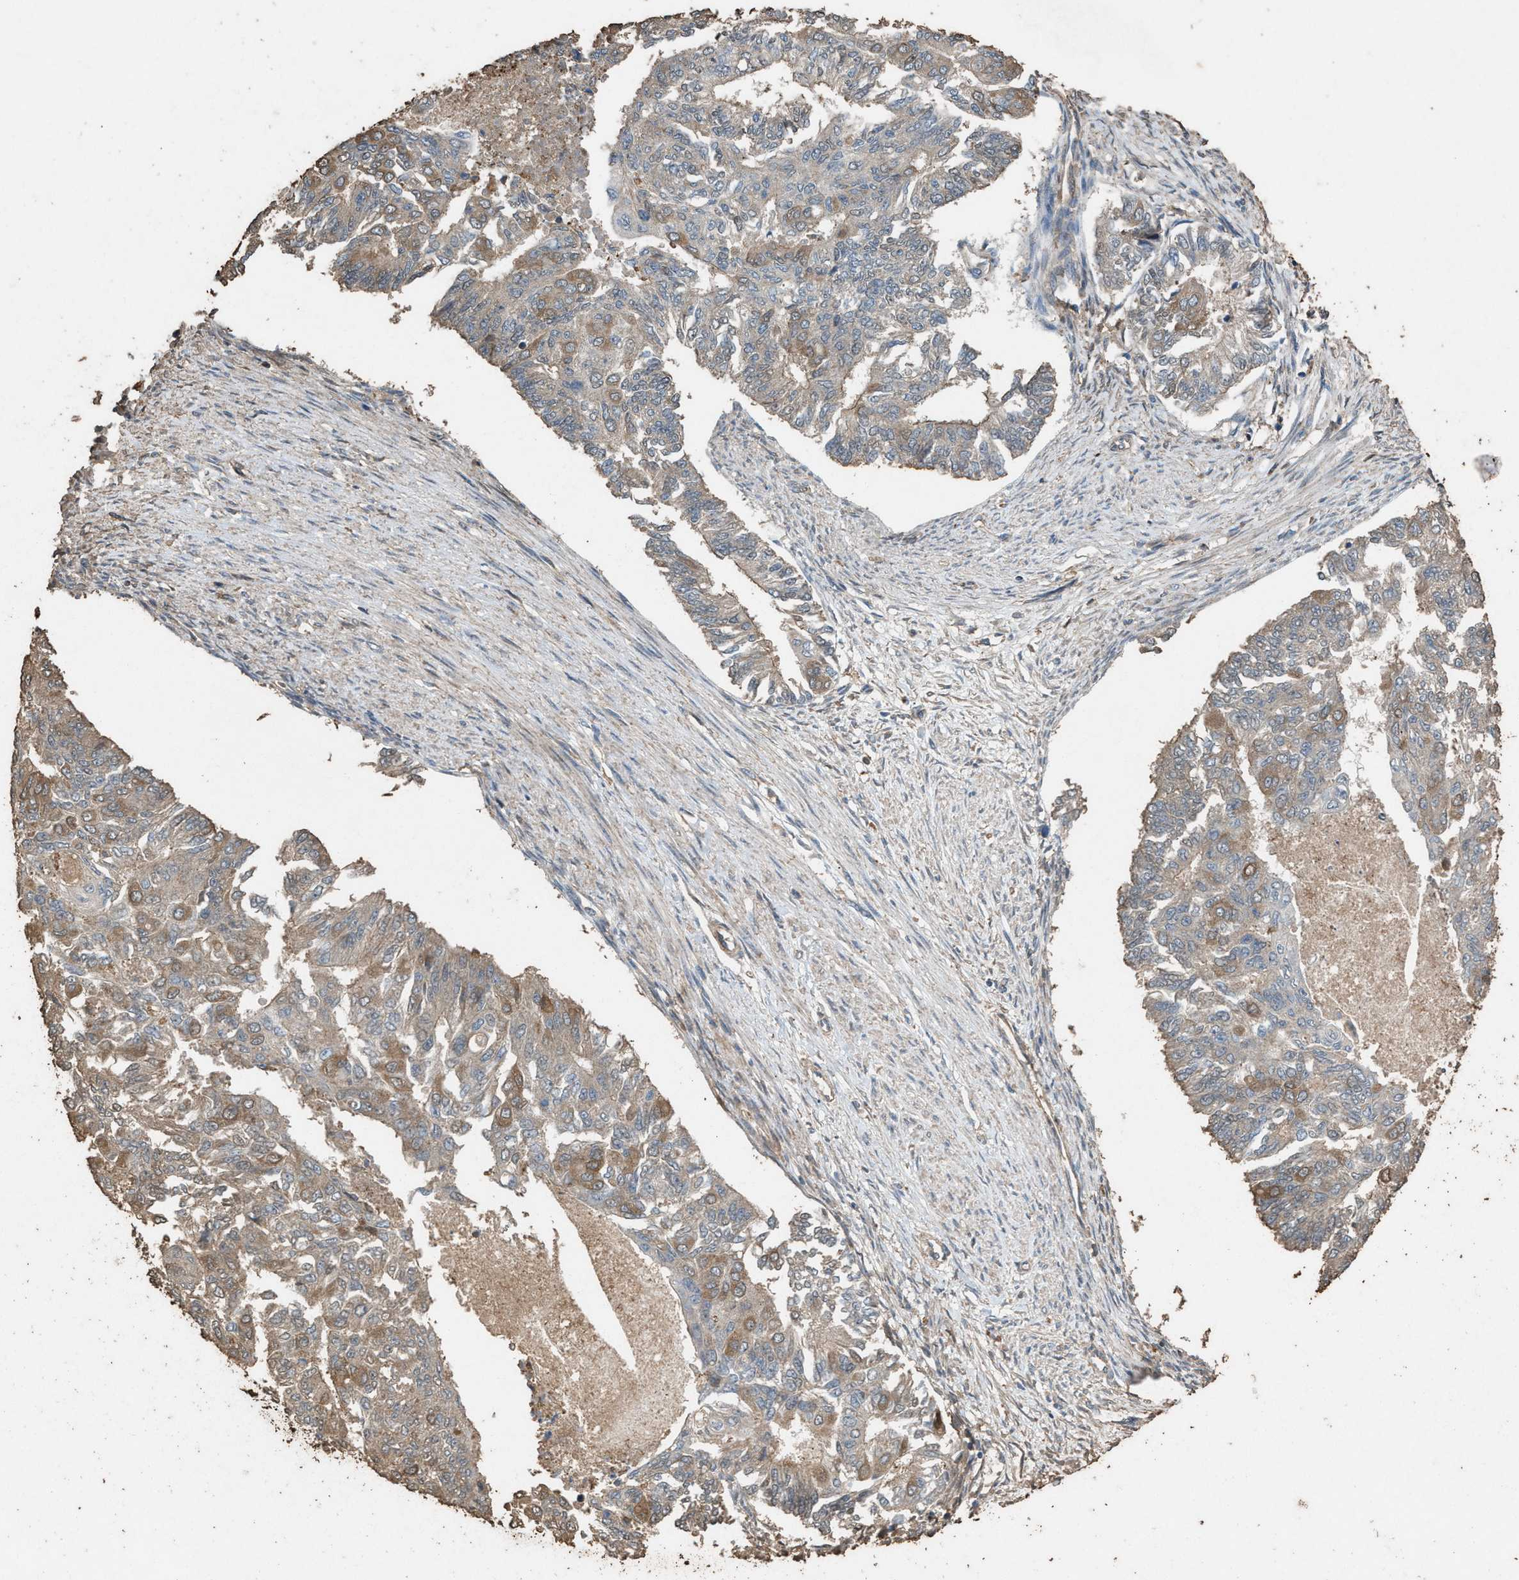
{"staining": {"intensity": "weak", "quantity": "25%-75%", "location": "cytoplasmic/membranous"}, "tissue": "endometrial cancer", "cell_type": "Tumor cells", "image_type": "cancer", "snomed": [{"axis": "morphology", "description": "Adenocarcinoma, NOS"}, {"axis": "topography", "description": "Endometrium"}], "caption": "Weak cytoplasmic/membranous protein staining is present in about 25%-75% of tumor cells in endometrial cancer. (IHC, brightfield microscopy, high magnification).", "gene": "DCAF7", "patient": {"sex": "female", "age": 32}}